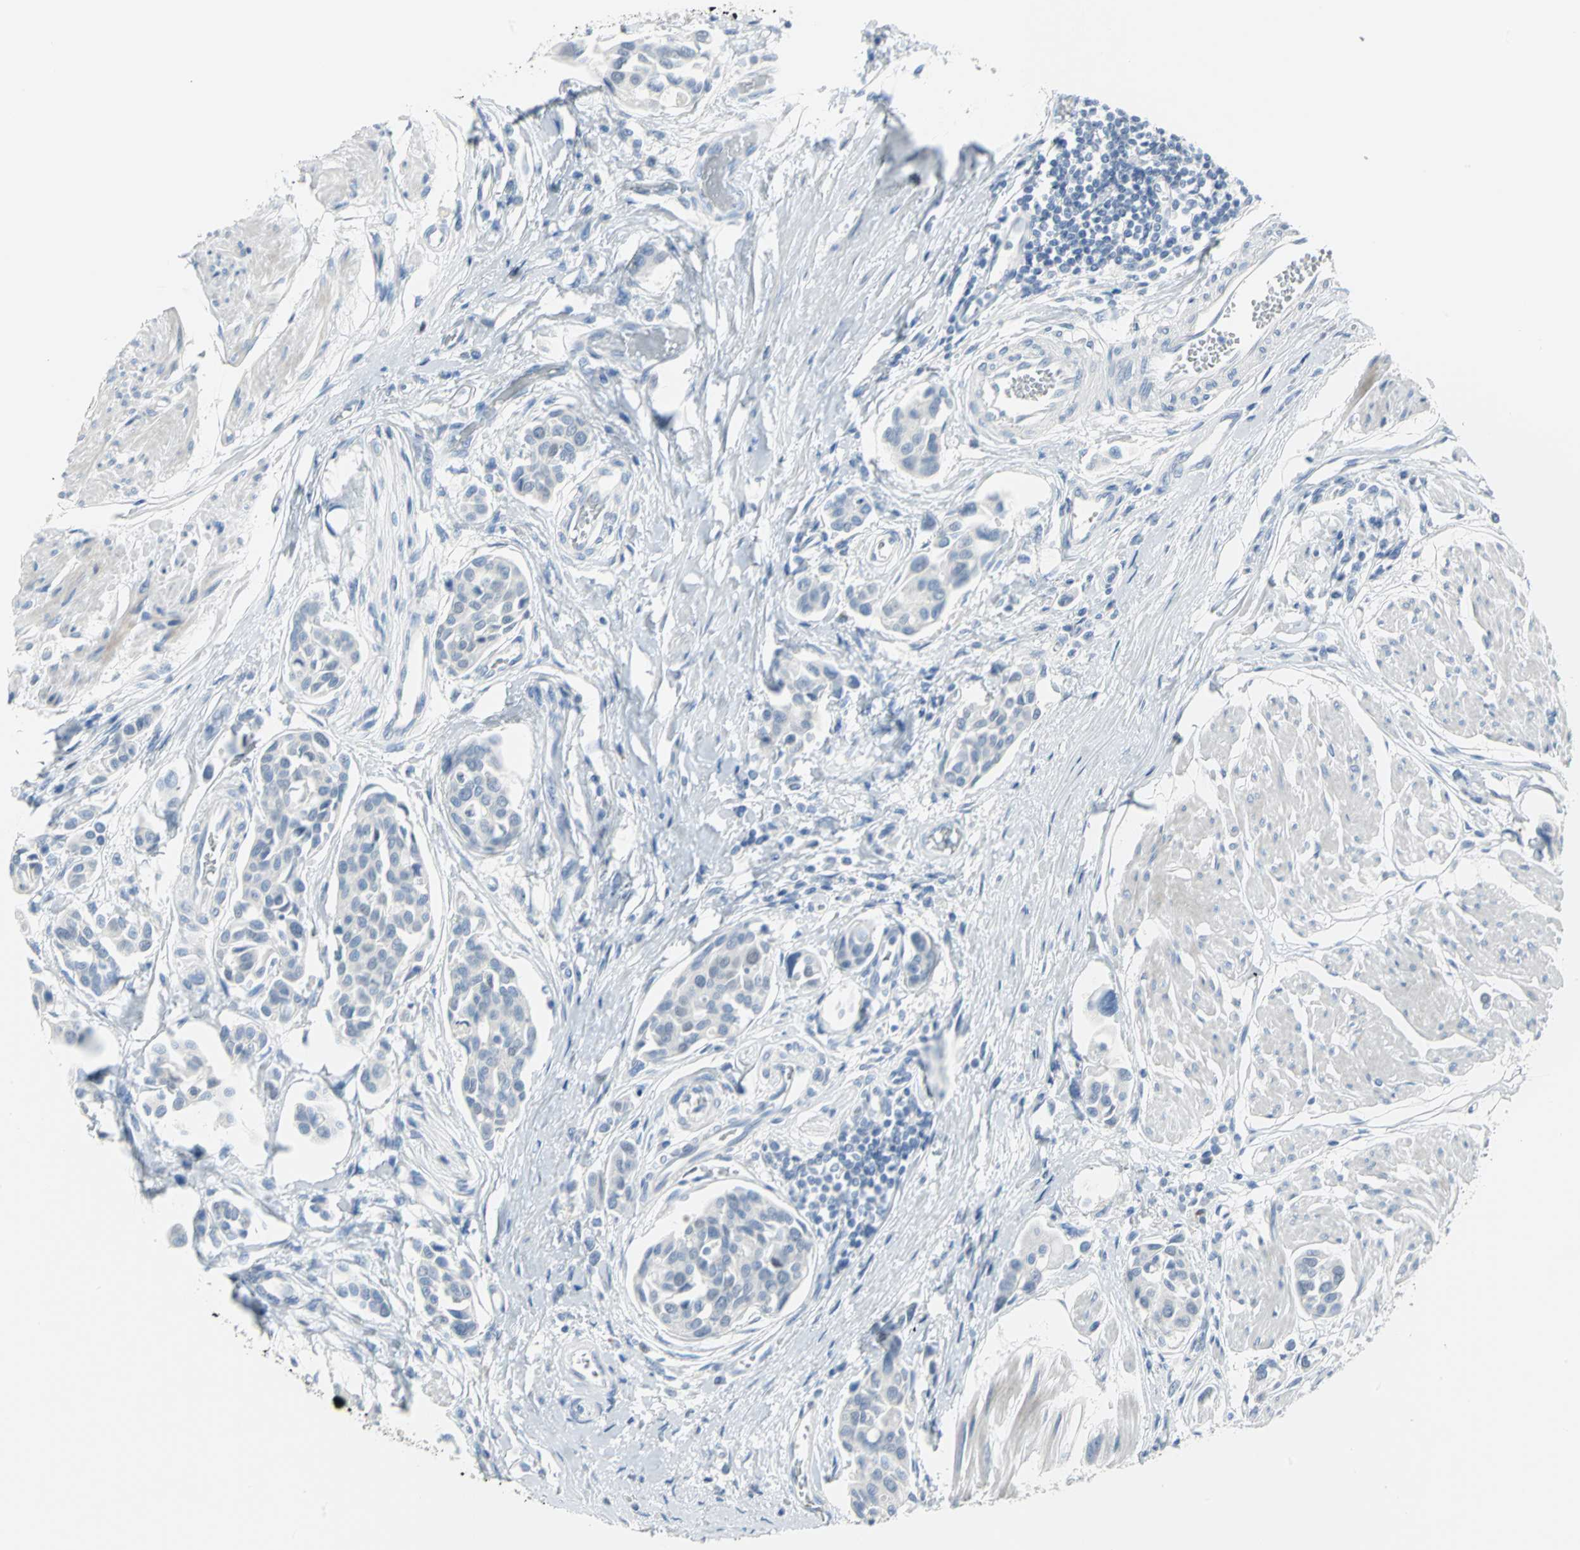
{"staining": {"intensity": "negative", "quantity": "none", "location": "none"}, "tissue": "urothelial cancer", "cell_type": "Tumor cells", "image_type": "cancer", "snomed": [{"axis": "morphology", "description": "Urothelial carcinoma, High grade"}, {"axis": "topography", "description": "Urinary bladder"}], "caption": "High power microscopy image of an immunohistochemistry micrograph of urothelial cancer, revealing no significant staining in tumor cells. (Immunohistochemistry (ihc), brightfield microscopy, high magnification).", "gene": "MCM3", "patient": {"sex": "male", "age": 78}}